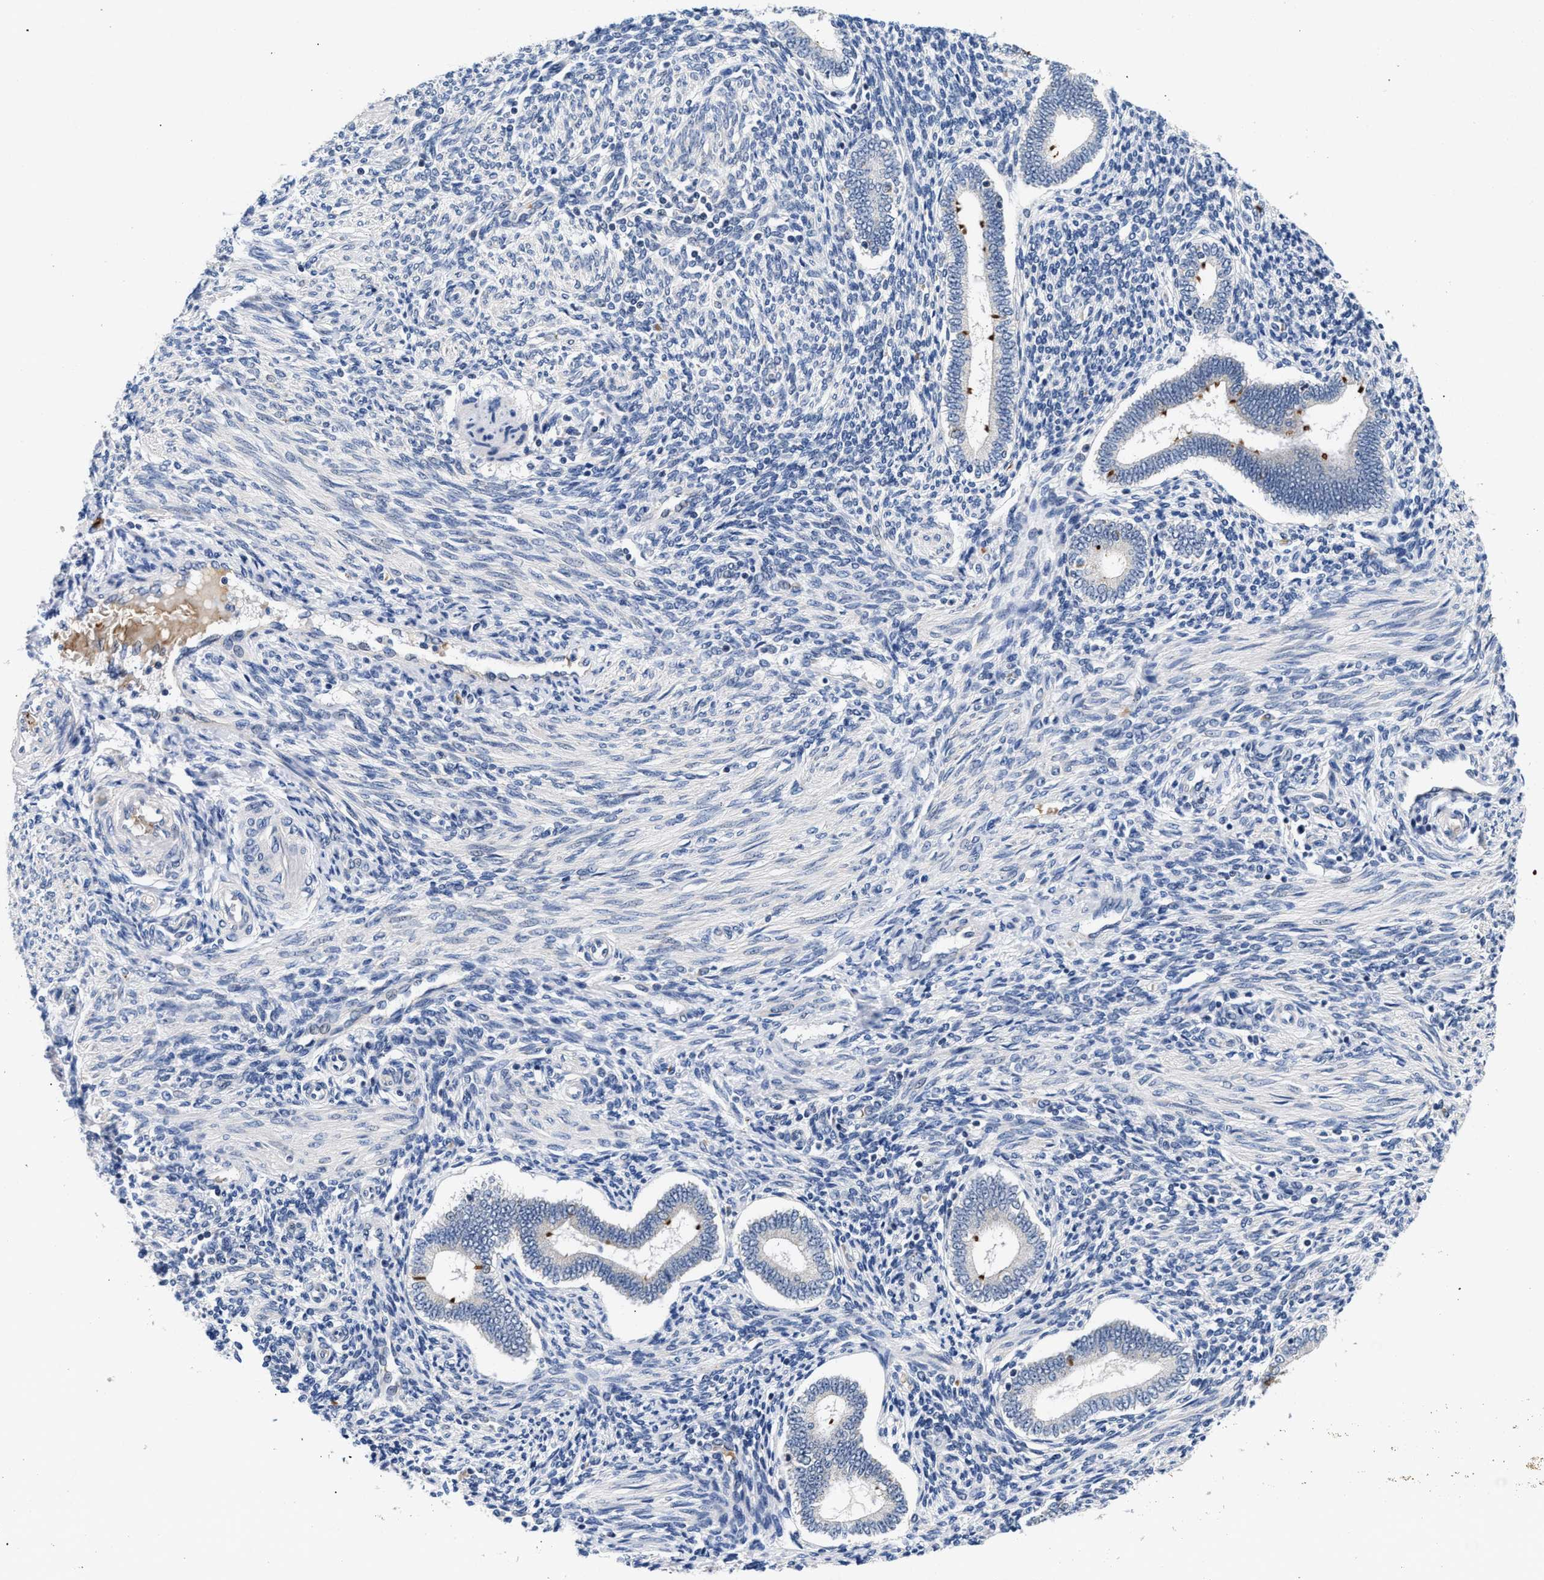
{"staining": {"intensity": "negative", "quantity": "none", "location": "none"}, "tissue": "endometrium", "cell_type": "Cells in endometrial stroma", "image_type": "normal", "snomed": [{"axis": "morphology", "description": "Normal tissue, NOS"}, {"axis": "topography", "description": "Endometrium"}], "caption": "High power microscopy photomicrograph of an immunohistochemistry (IHC) image of unremarkable endometrium, revealing no significant staining in cells in endometrial stroma. (Stains: DAB IHC with hematoxylin counter stain, Microscopy: brightfield microscopy at high magnification).", "gene": "RINT1", "patient": {"sex": "female", "age": 42}}